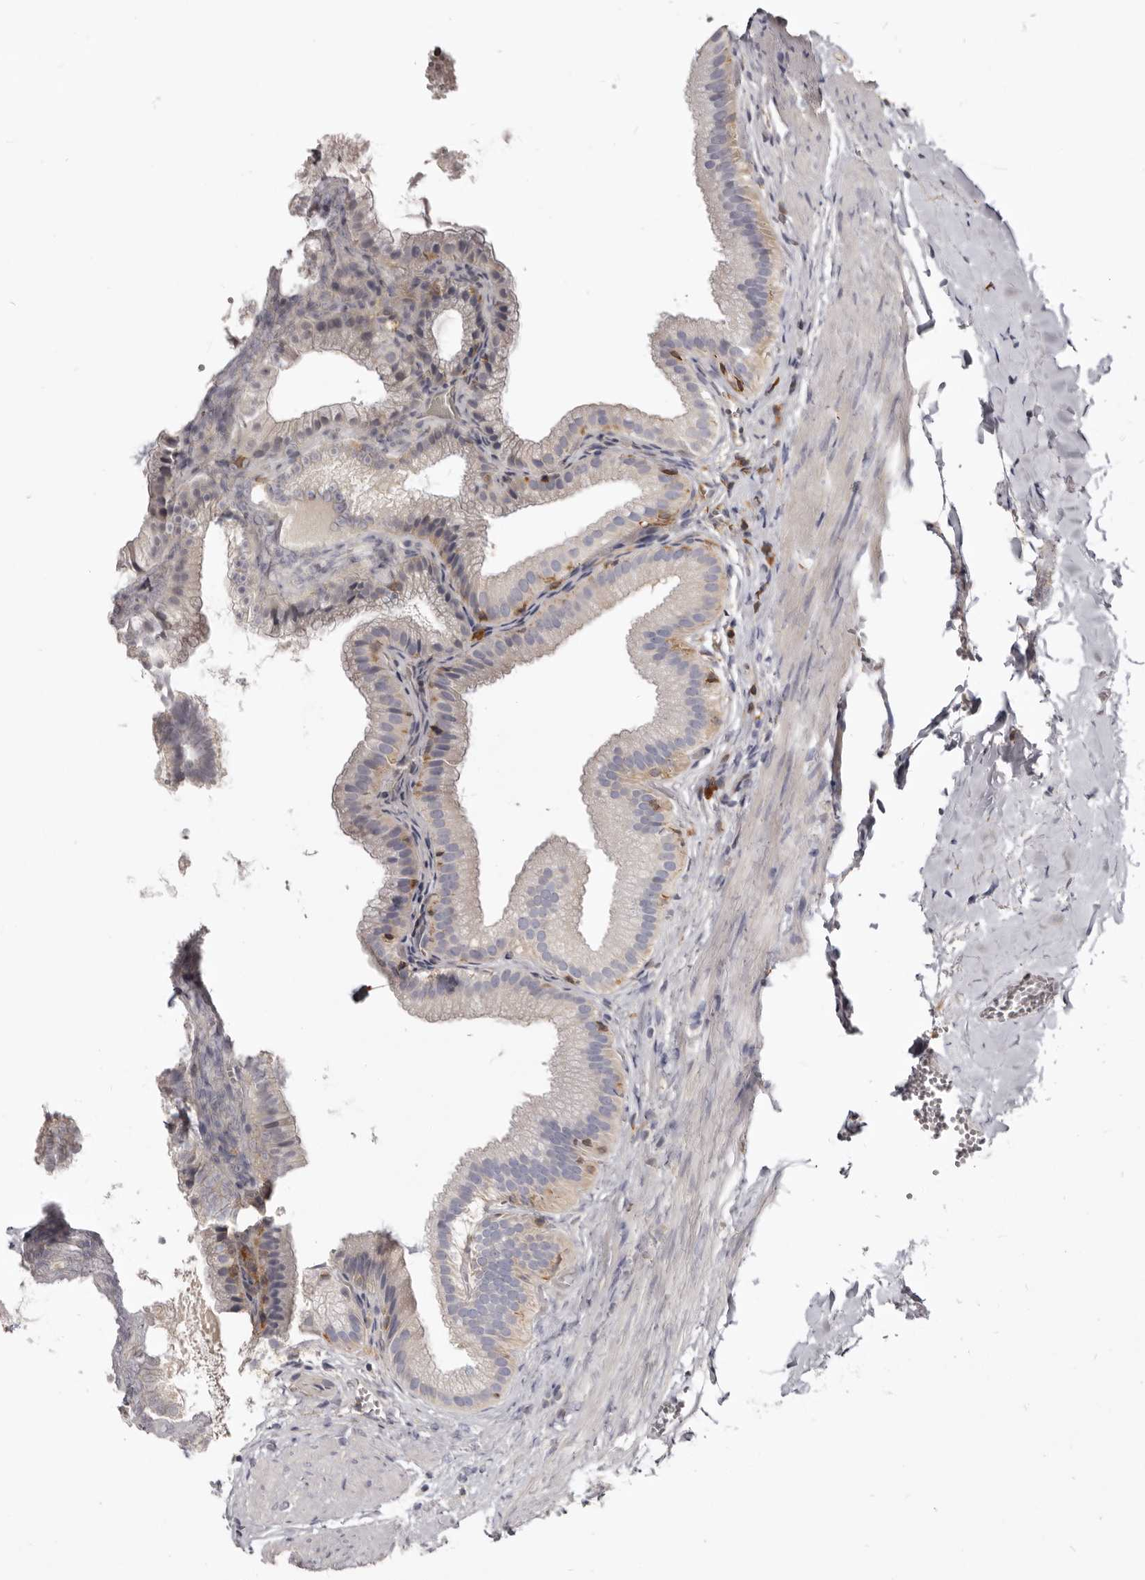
{"staining": {"intensity": "weak", "quantity": "<25%", "location": "cytoplasmic/membranous"}, "tissue": "gallbladder", "cell_type": "Glandular cells", "image_type": "normal", "snomed": [{"axis": "morphology", "description": "Normal tissue, NOS"}, {"axis": "topography", "description": "Gallbladder"}], "caption": "Immunohistochemistry photomicrograph of benign gallbladder stained for a protein (brown), which shows no expression in glandular cells. Brightfield microscopy of IHC stained with DAB (3,3'-diaminobenzidine) (brown) and hematoxylin (blue), captured at high magnification.", "gene": "CBL", "patient": {"sex": "male", "age": 38}}